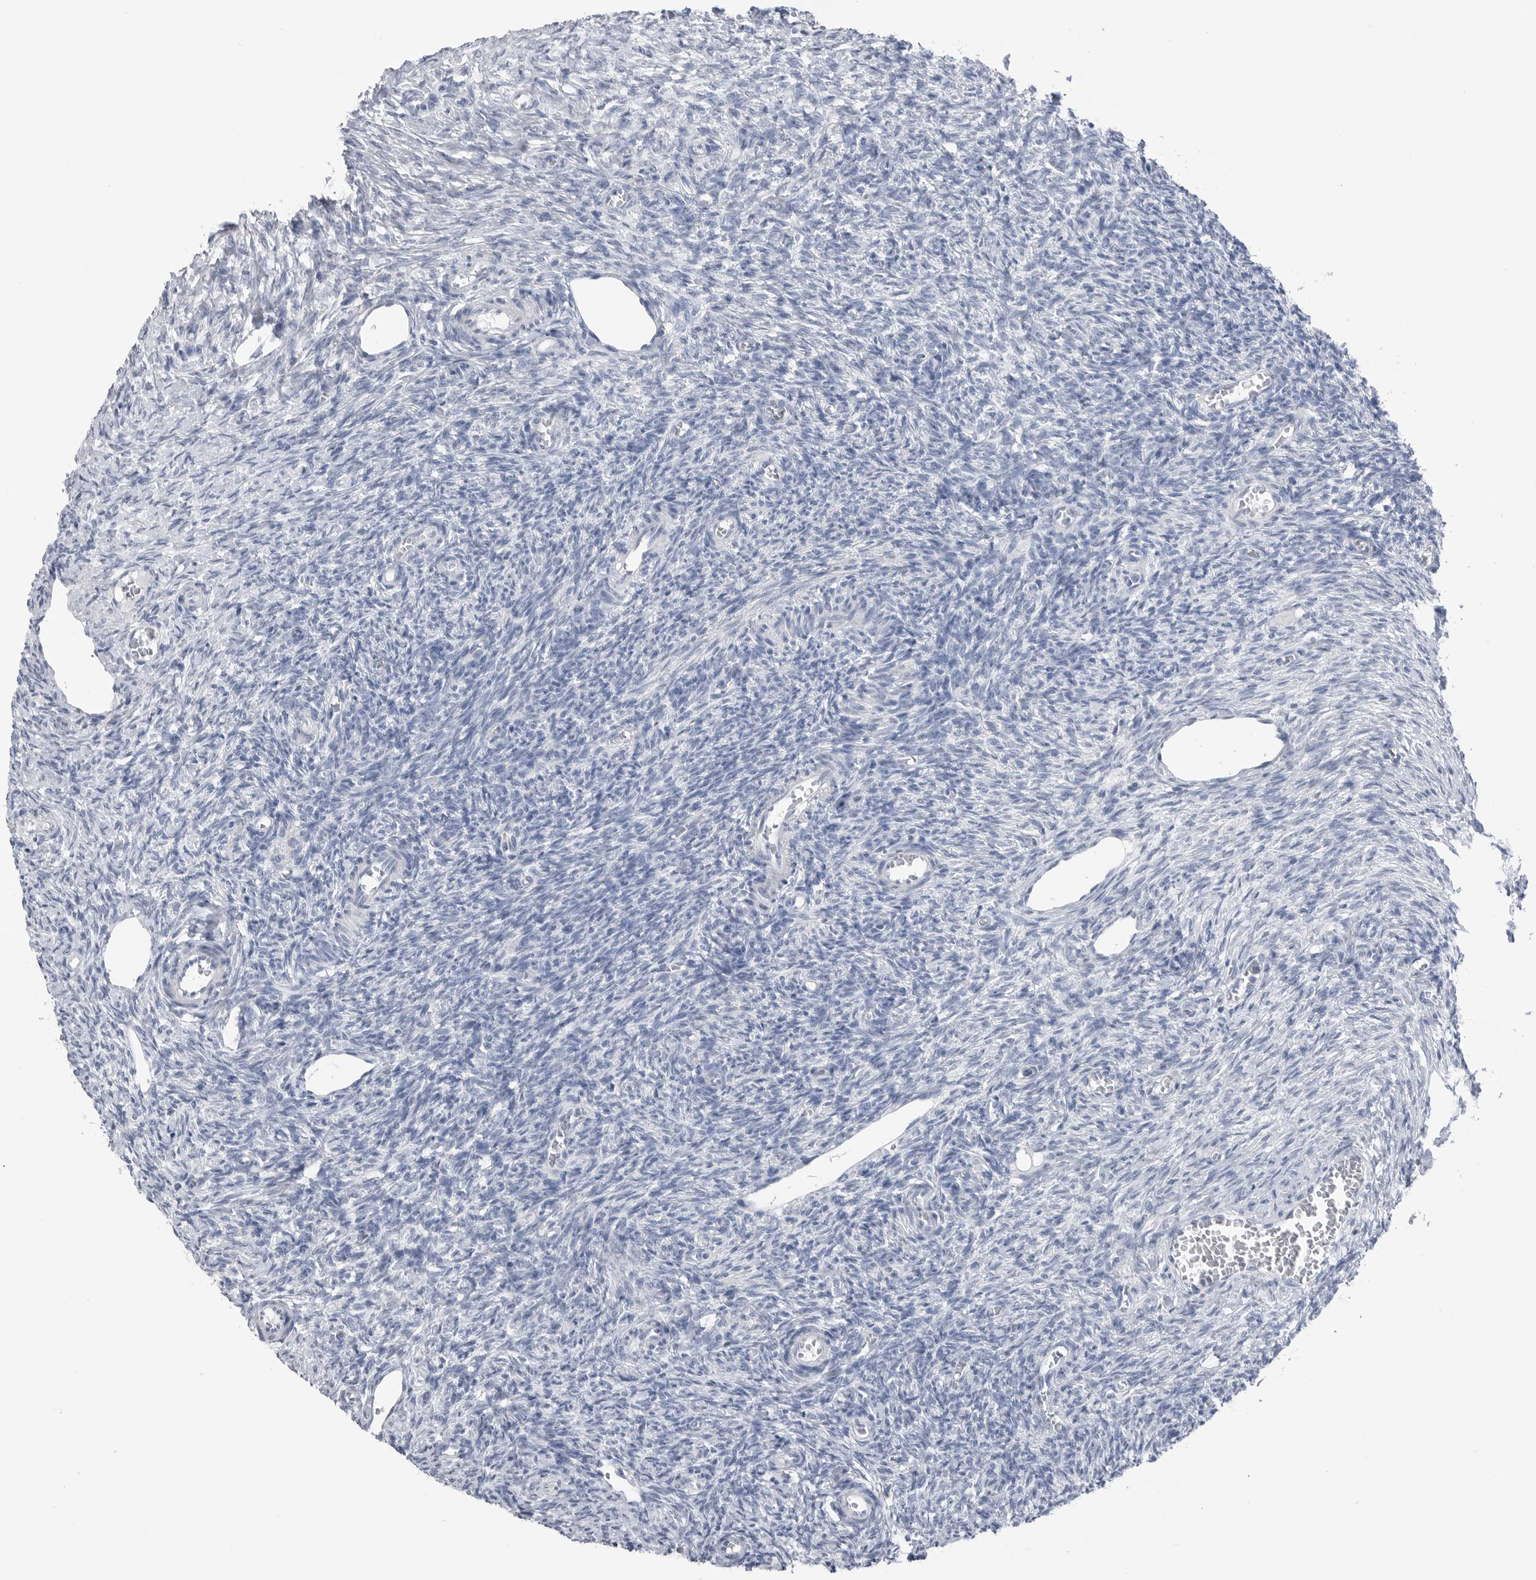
{"staining": {"intensity": "negative", "quantity": "none", "location": "none"}, "tissue": "ovary", "cell_type": "Follicle cells", "image_type": "normal", "snomed": [{"axis": "morphology", "description": "Normal tissue, NOS"}, {"axis": "topography", "description": "Ovary"}], "caption": "Micrograph shows no protein expression in follicle cells of normal ovary.", "gene": "ABHD12", "patient": {"sex": "female", "age": 27}}